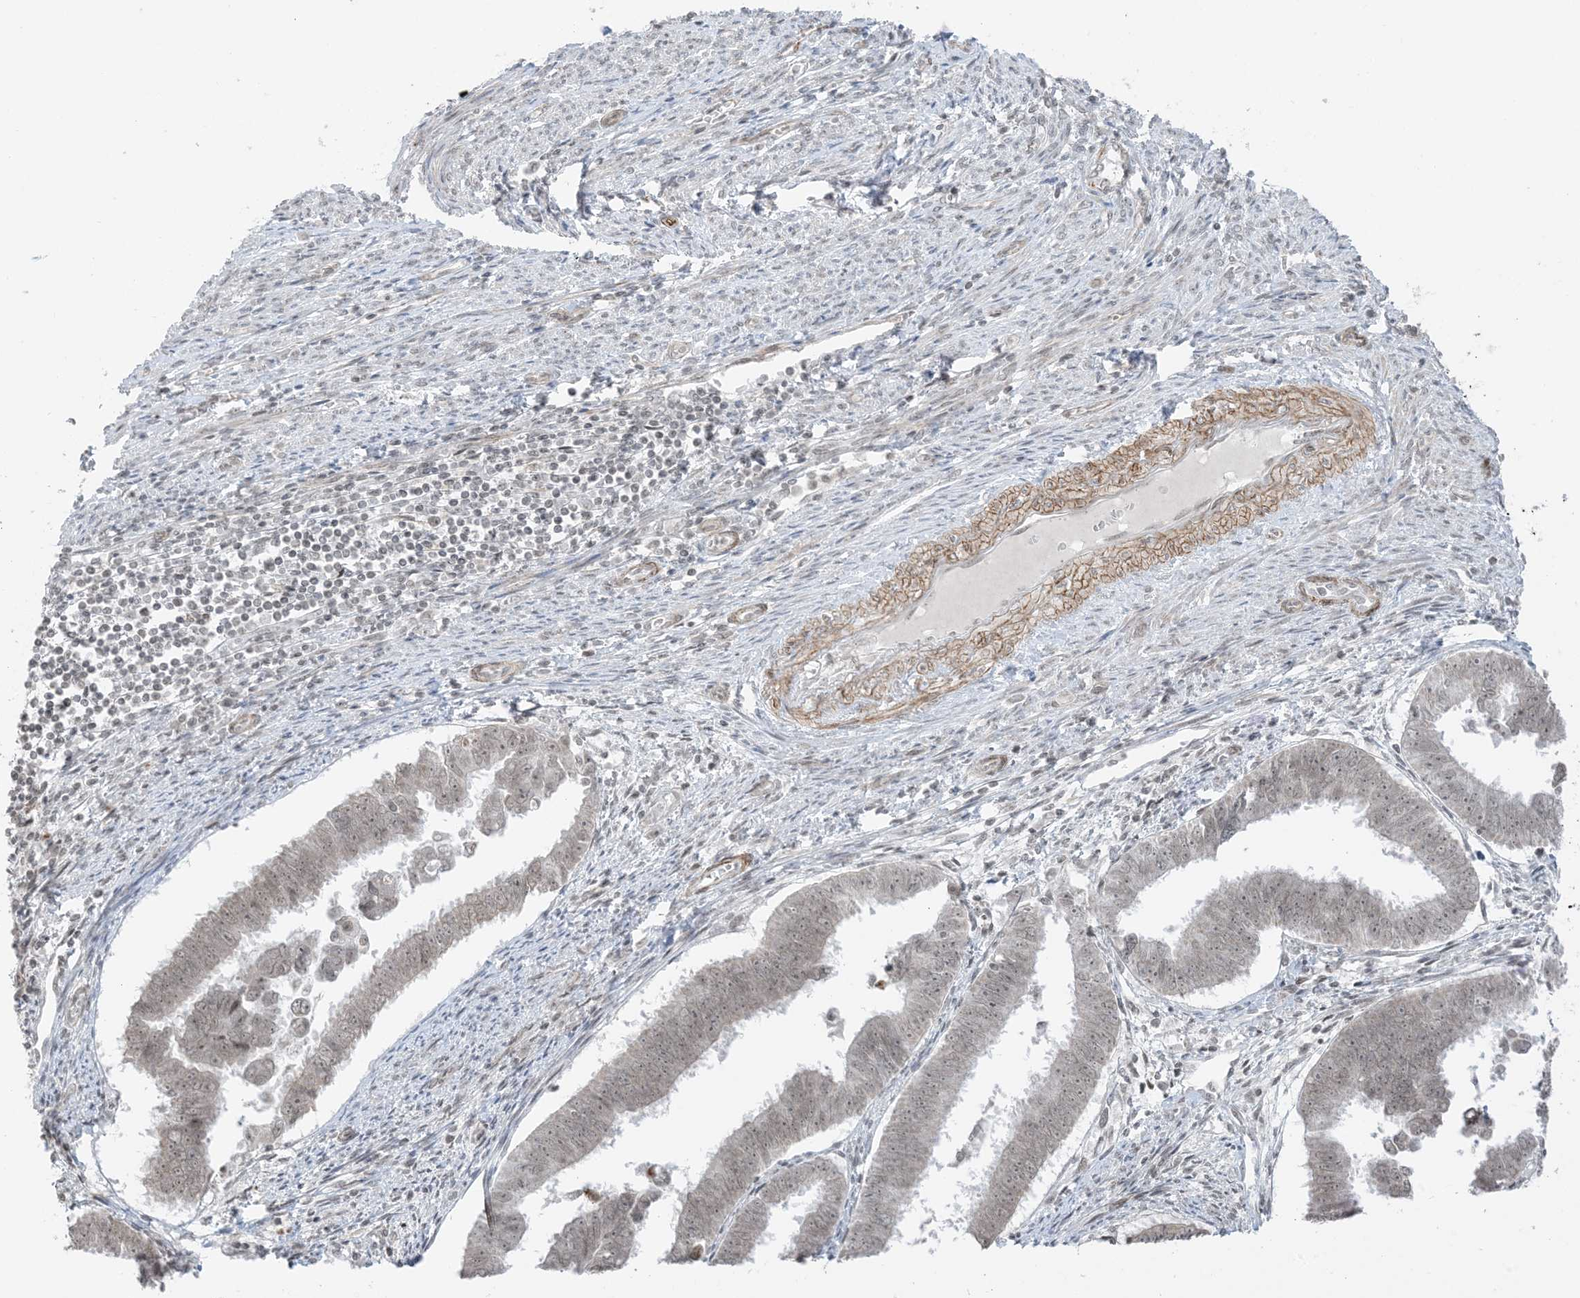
{"staining": {"intensity": "weak", "quantity": ">75%", "location": "nuclear"}, "tissue": "endometrial cancer", "cell_type": "Tumor cells", "image_type": "cancer", "snomed": [{"axis": "morphology", "description": "Adenocarcinoma, NOS"}, {"axis": "topography", "description": "Endometrium"}], "caption": "Endometrial cancer (adenocarcinoma) stained with a brown dye shows weak nuclear positive expression in about >75% of tumor cells.", "gene": "METAP1D", "patient": {"sex": "female", "age": 75}}